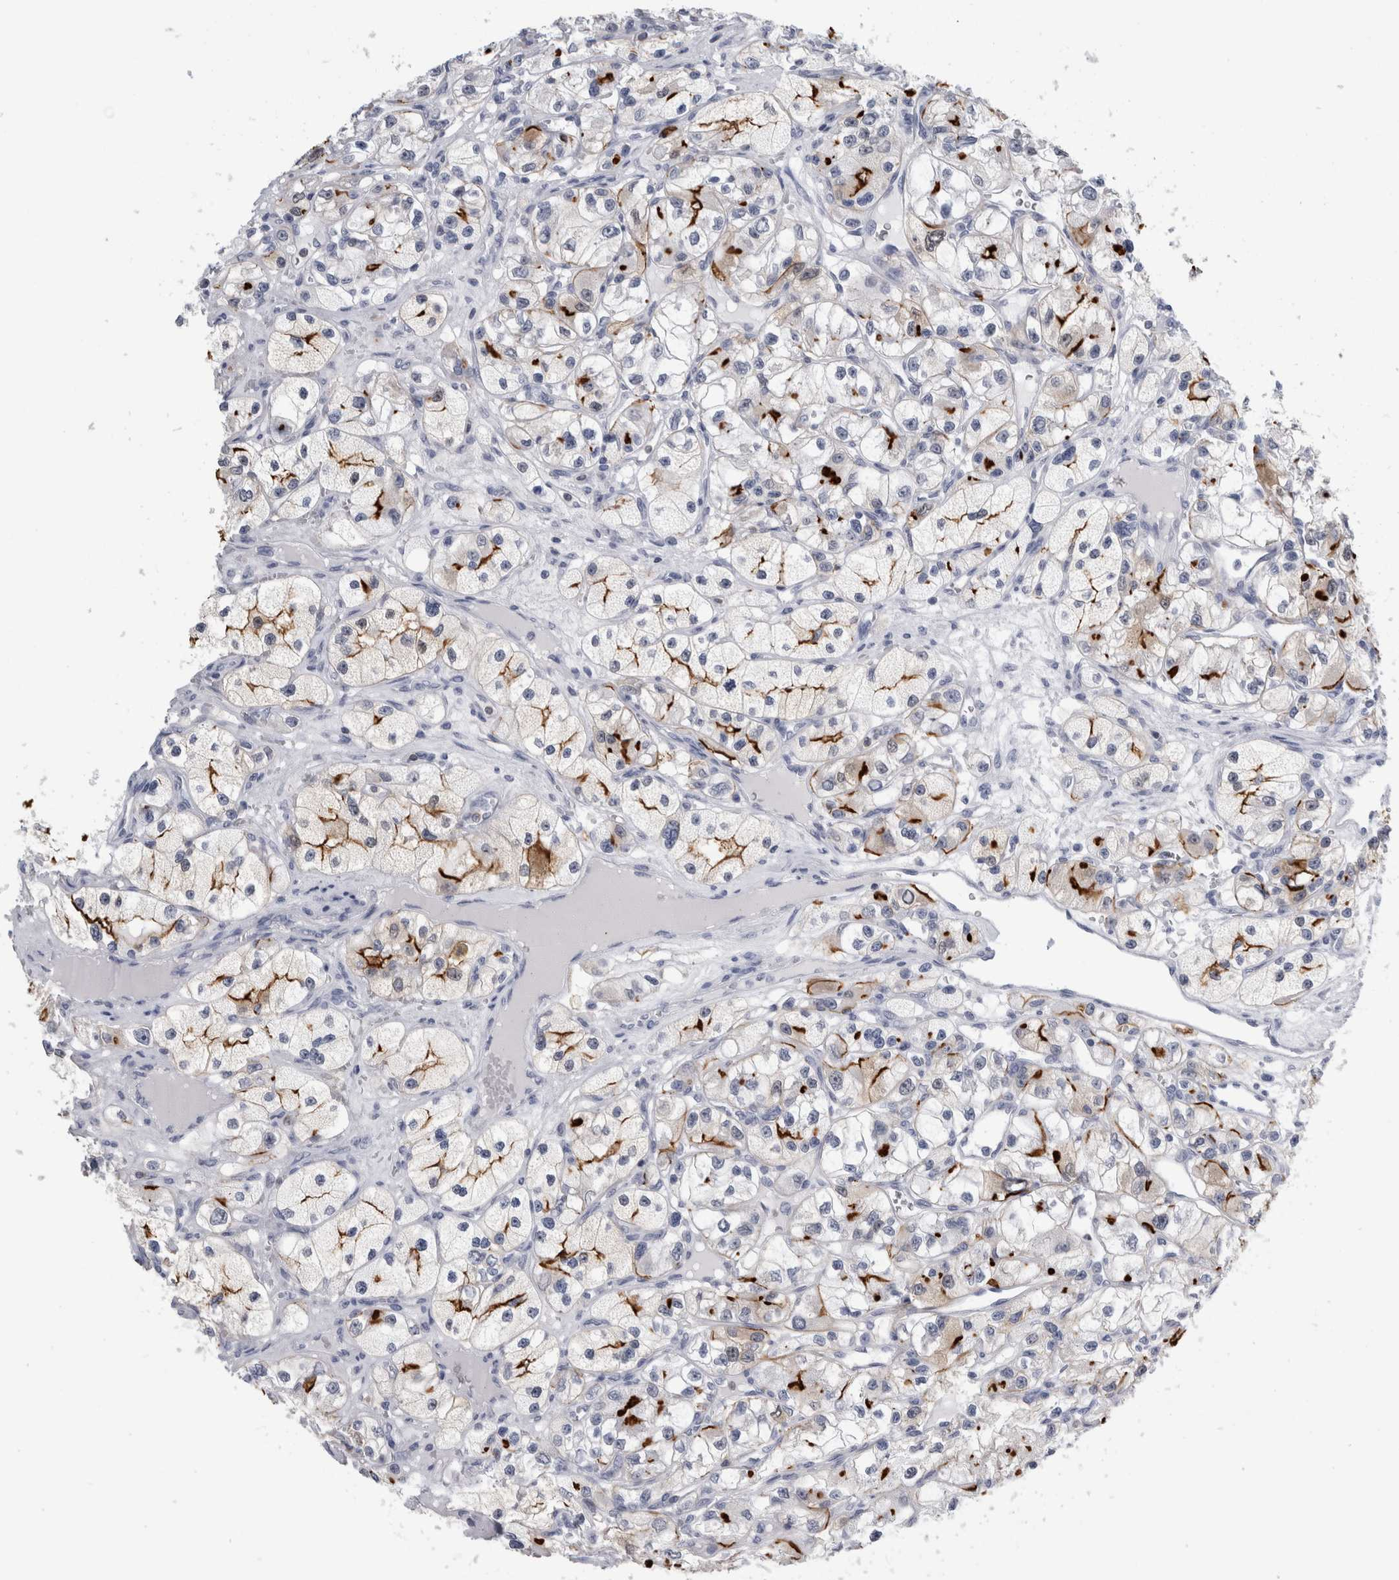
{"staining": {"intensity": "moderate", "quantity": "<25%", "location": "cytoplasmic/membranous"}, "tissue": "renal cancer", "cell_type": "Tumor cells", "image_type": "cancer", "snomed": [{"axis": "morphology", "description": "Adenocarcinoma, NOS"}, {"axis": "topography", "description": "Kidney"}], "caption": "The immunohistochemical stain shows moderate cytoplasmic/membranous staining in tumor cells of renal cancer (adenocarcinoma) tissue.", "gene": "ANKFY1", "patient": {"sex": "female", "age": 57}}